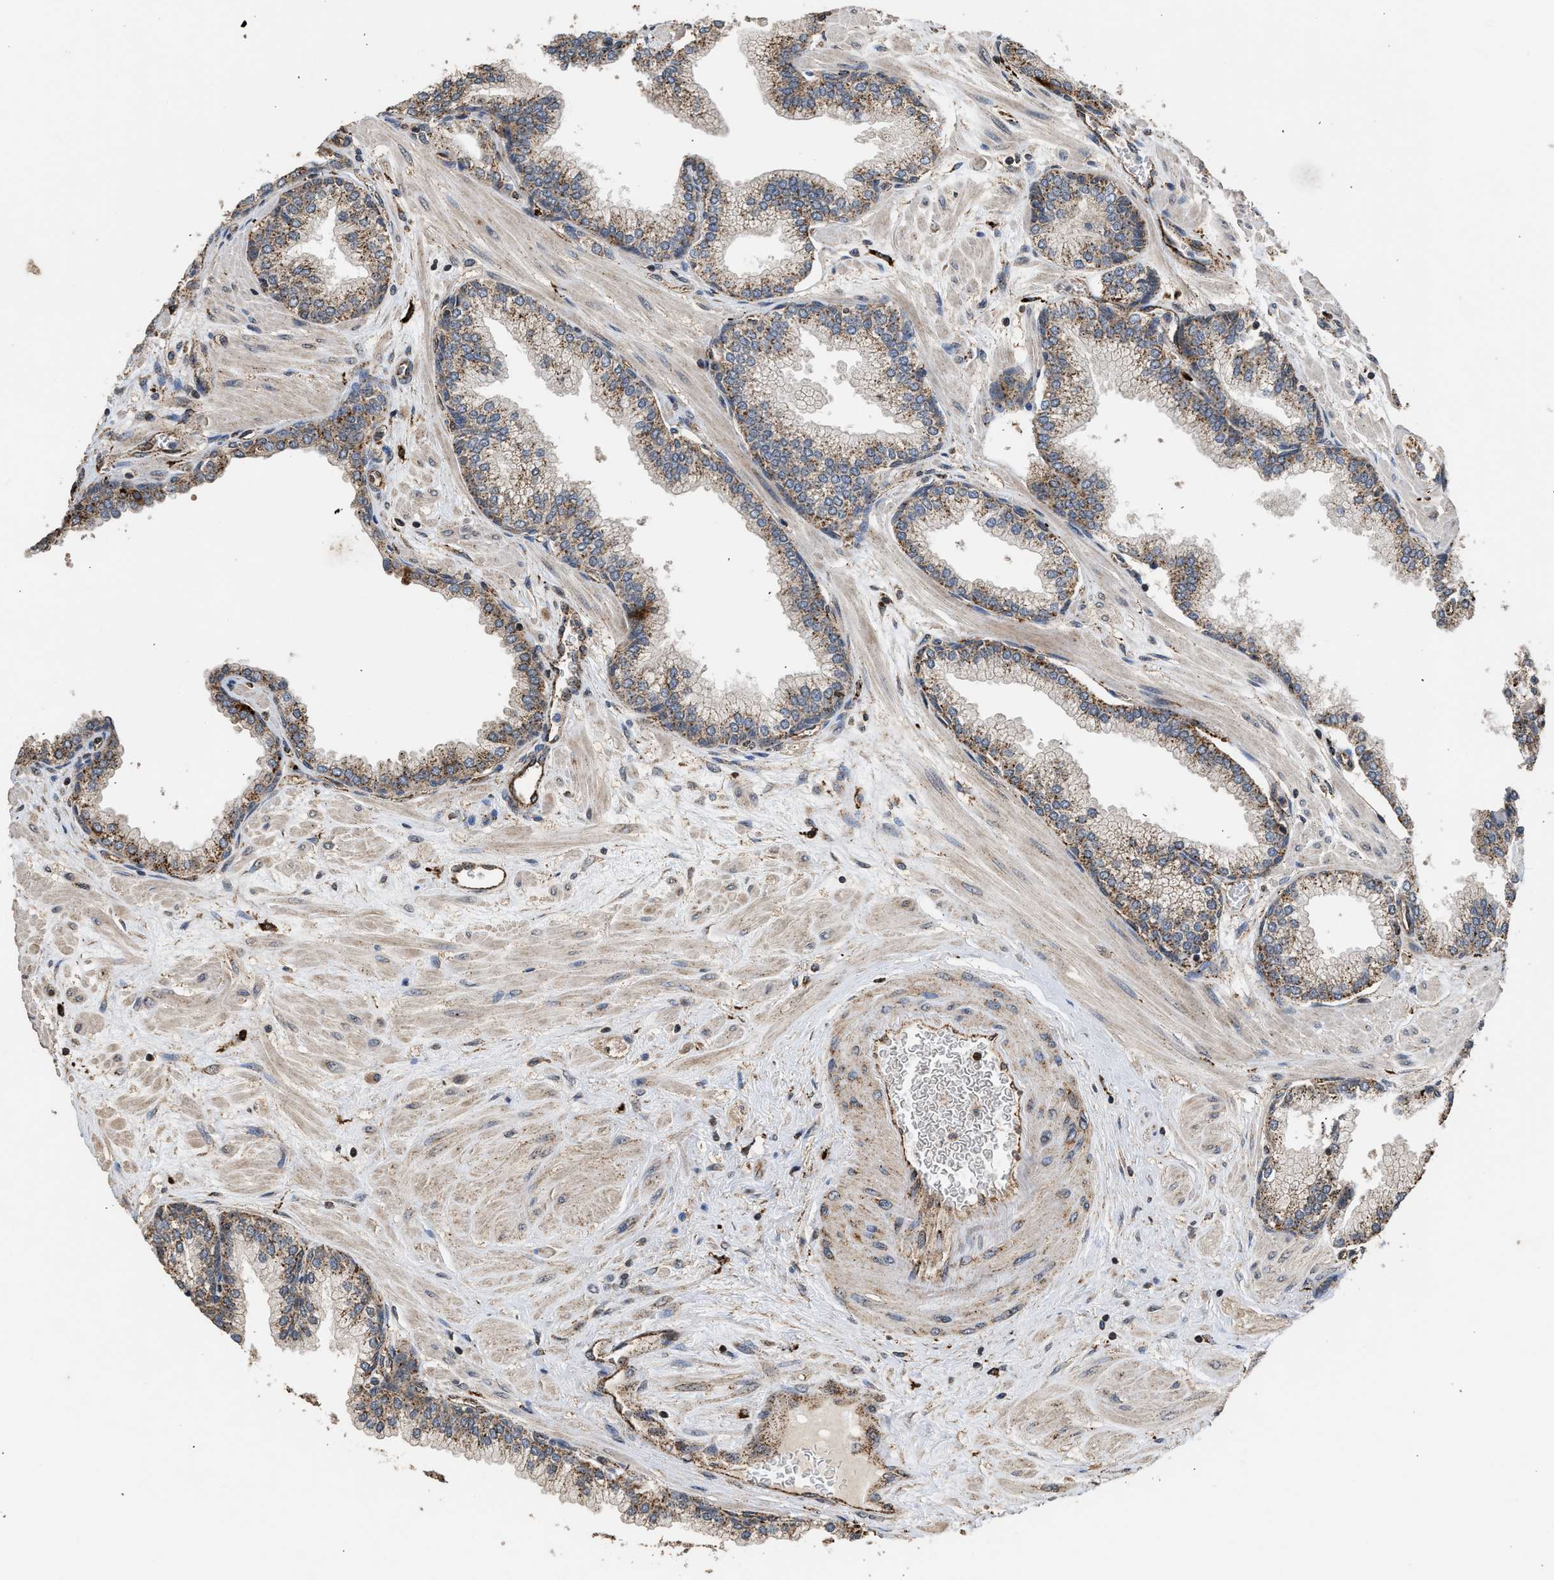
{"staining": {"intensity": "moderate", "quantity": ">75%", "location": "cytoplasmic/membranous"}, "tissue": "prostate", "cell_type": "Glandular cells", "image_type": "normal", "snomed": [{"axis": "morphology", "description": "Normal tissue, NOS"}, {"axis": "morphology", "description": "Urothelial carcinoma, Low grade"}, {"axis": "topography", "description": "Urinary bladder"}, {"axis": "topography", "description": "Prostate"}], "caption": "Moderate cytoplasmic/membranous staining is seen in approximately >75% of glandular cells in normal prostate.", "gene": "CTSV", "patient": {"sex": "male", "age": 60}}